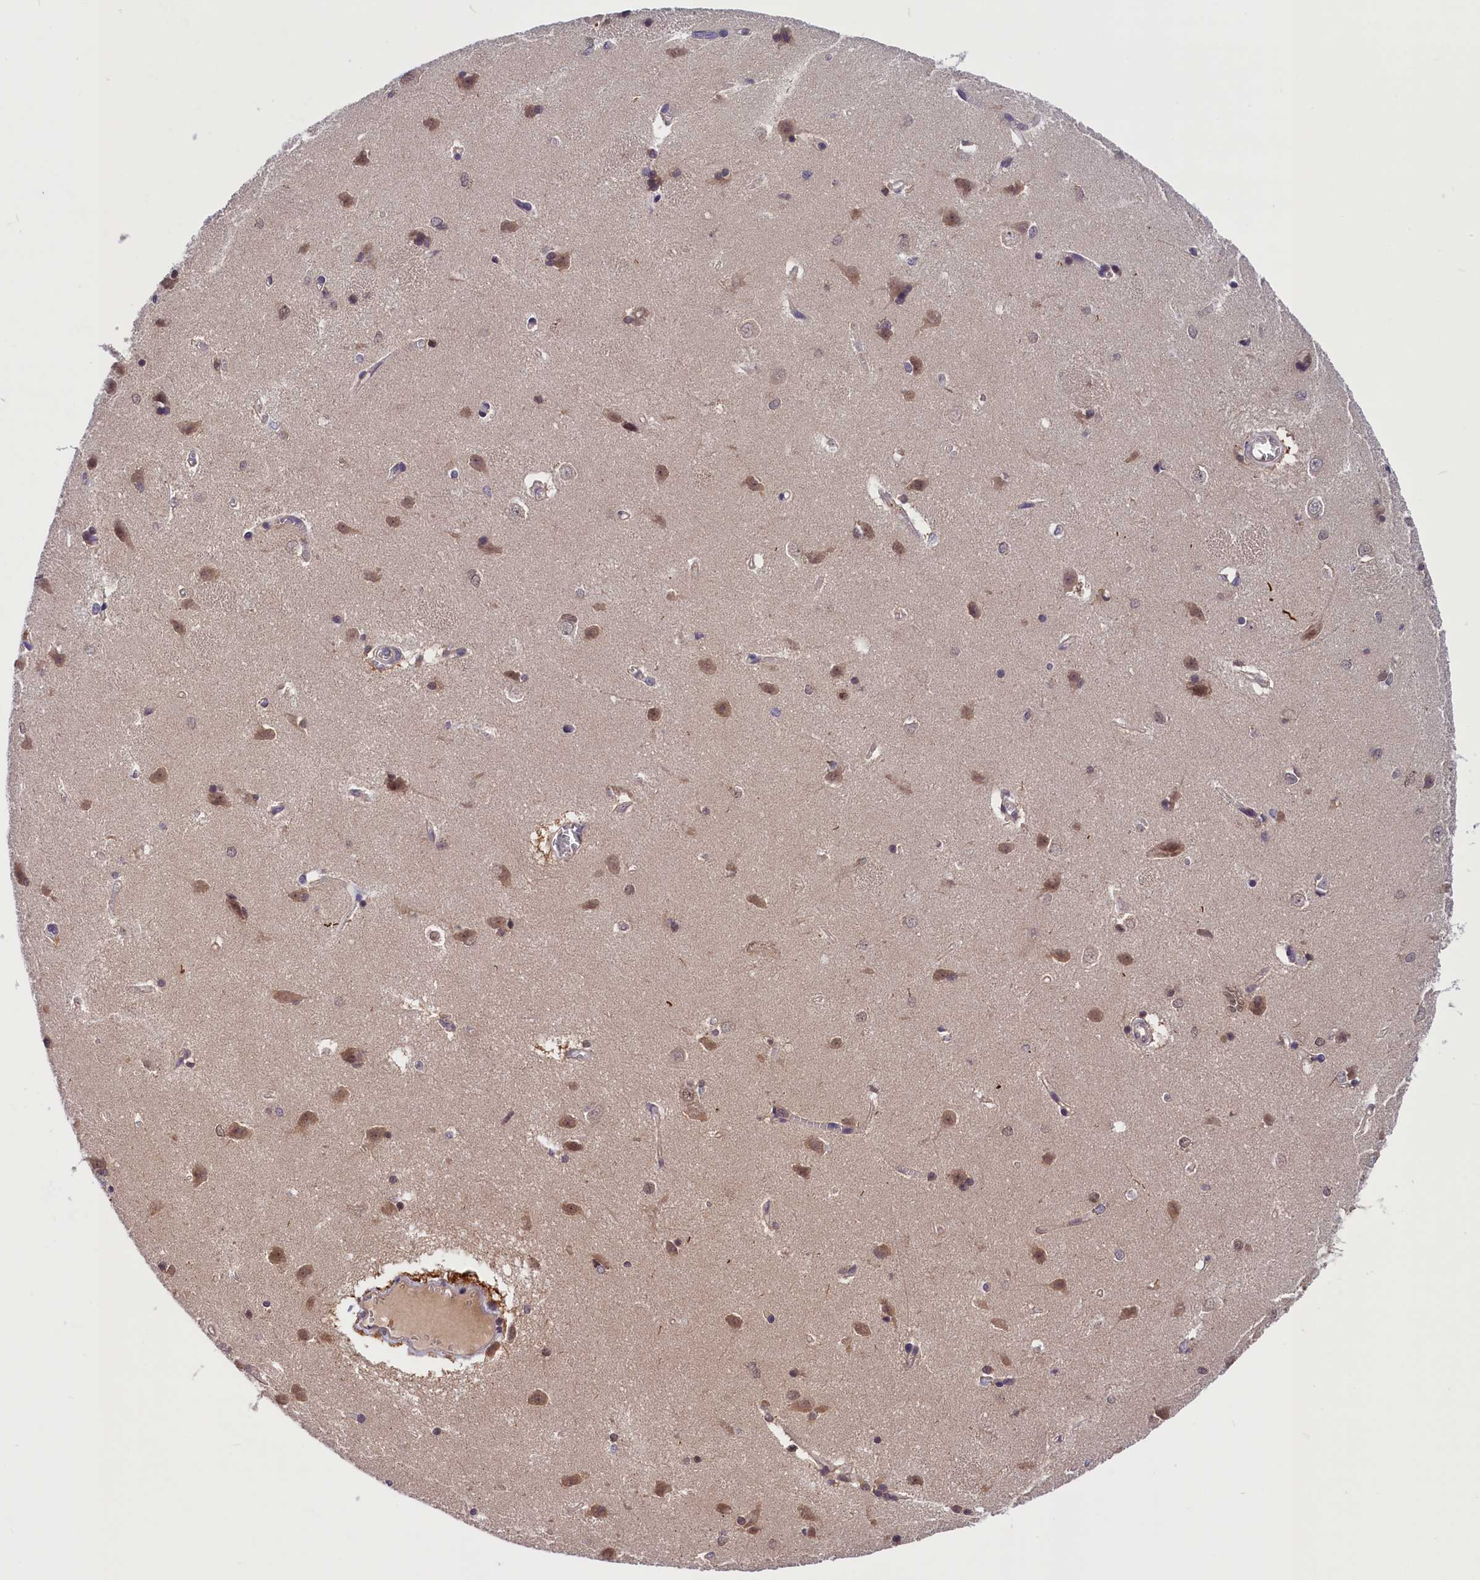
{"staining": {"intensity": "weak", "quantity": "<25%", "location": "cytoplasmic/membranous"}, "tissue": "caudate", "cell_type": "Glial cells", "image_type": "normal", "snomed": [{"axis": "morphology", "description": "Normal tissue, NOS"}, {"axis": "topography", "description": "Lateral ventricle wall"}], "caption": "High power microscopy histopathology image of an IHC photomicrograph of normal caudate, revealing no significant positivity in glial cells. (Stains: DAB immunohistochemistry with hematoxylin counter stain, Microscopy: brightfield microscopy at high magnification).", "gene": "TBCB", "patient": {"sex": "male", "age": 37}}